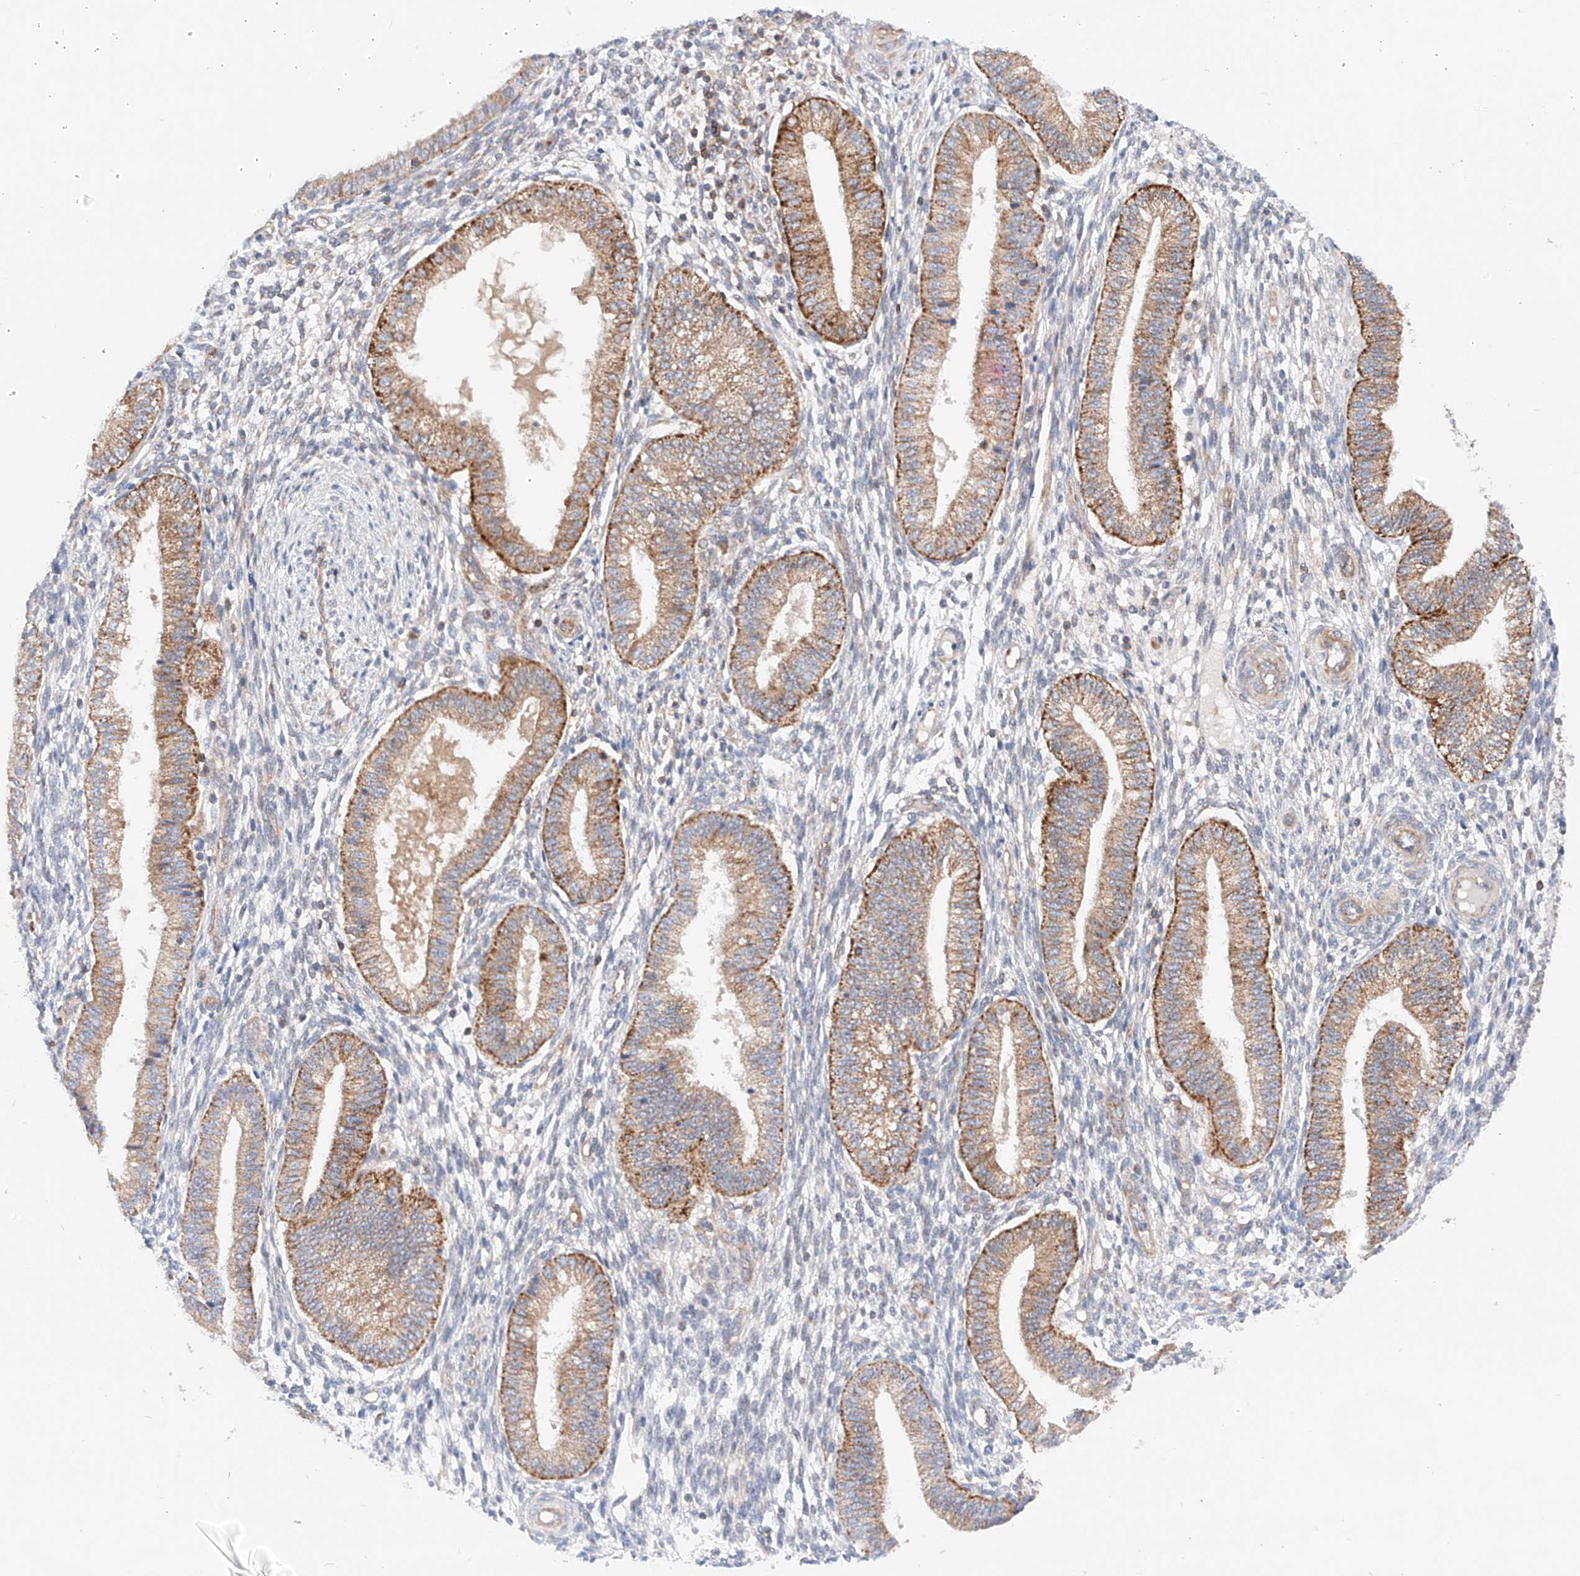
{"staining": {"intensity": "moderate", "quantity": "<25%", "location": "cytoplasmic/membranous"}, "tissue": "endometrium", "cell_type": "Cells in endometrial stroma", "image_type": "normal", "snomed": [{"axis": "morphology", "description": "Normal tissue, NOS"}, {"axis": "topography", "description": "Endometrium"}], "caption": "Immunohistochemical staining of normal endometrium demonstrates moderate cytoplasmic/membranous protein positivity in approximately <25% of cells in endometrial stroma. The staining was performed using DAB (3,3'-diaminobenzidine), with brown indicating positive protein expression. Nuclei are stained blue with hematoxylin.", "gene": "NR1D1", "patient": {"sex": "female", "age": 39}}